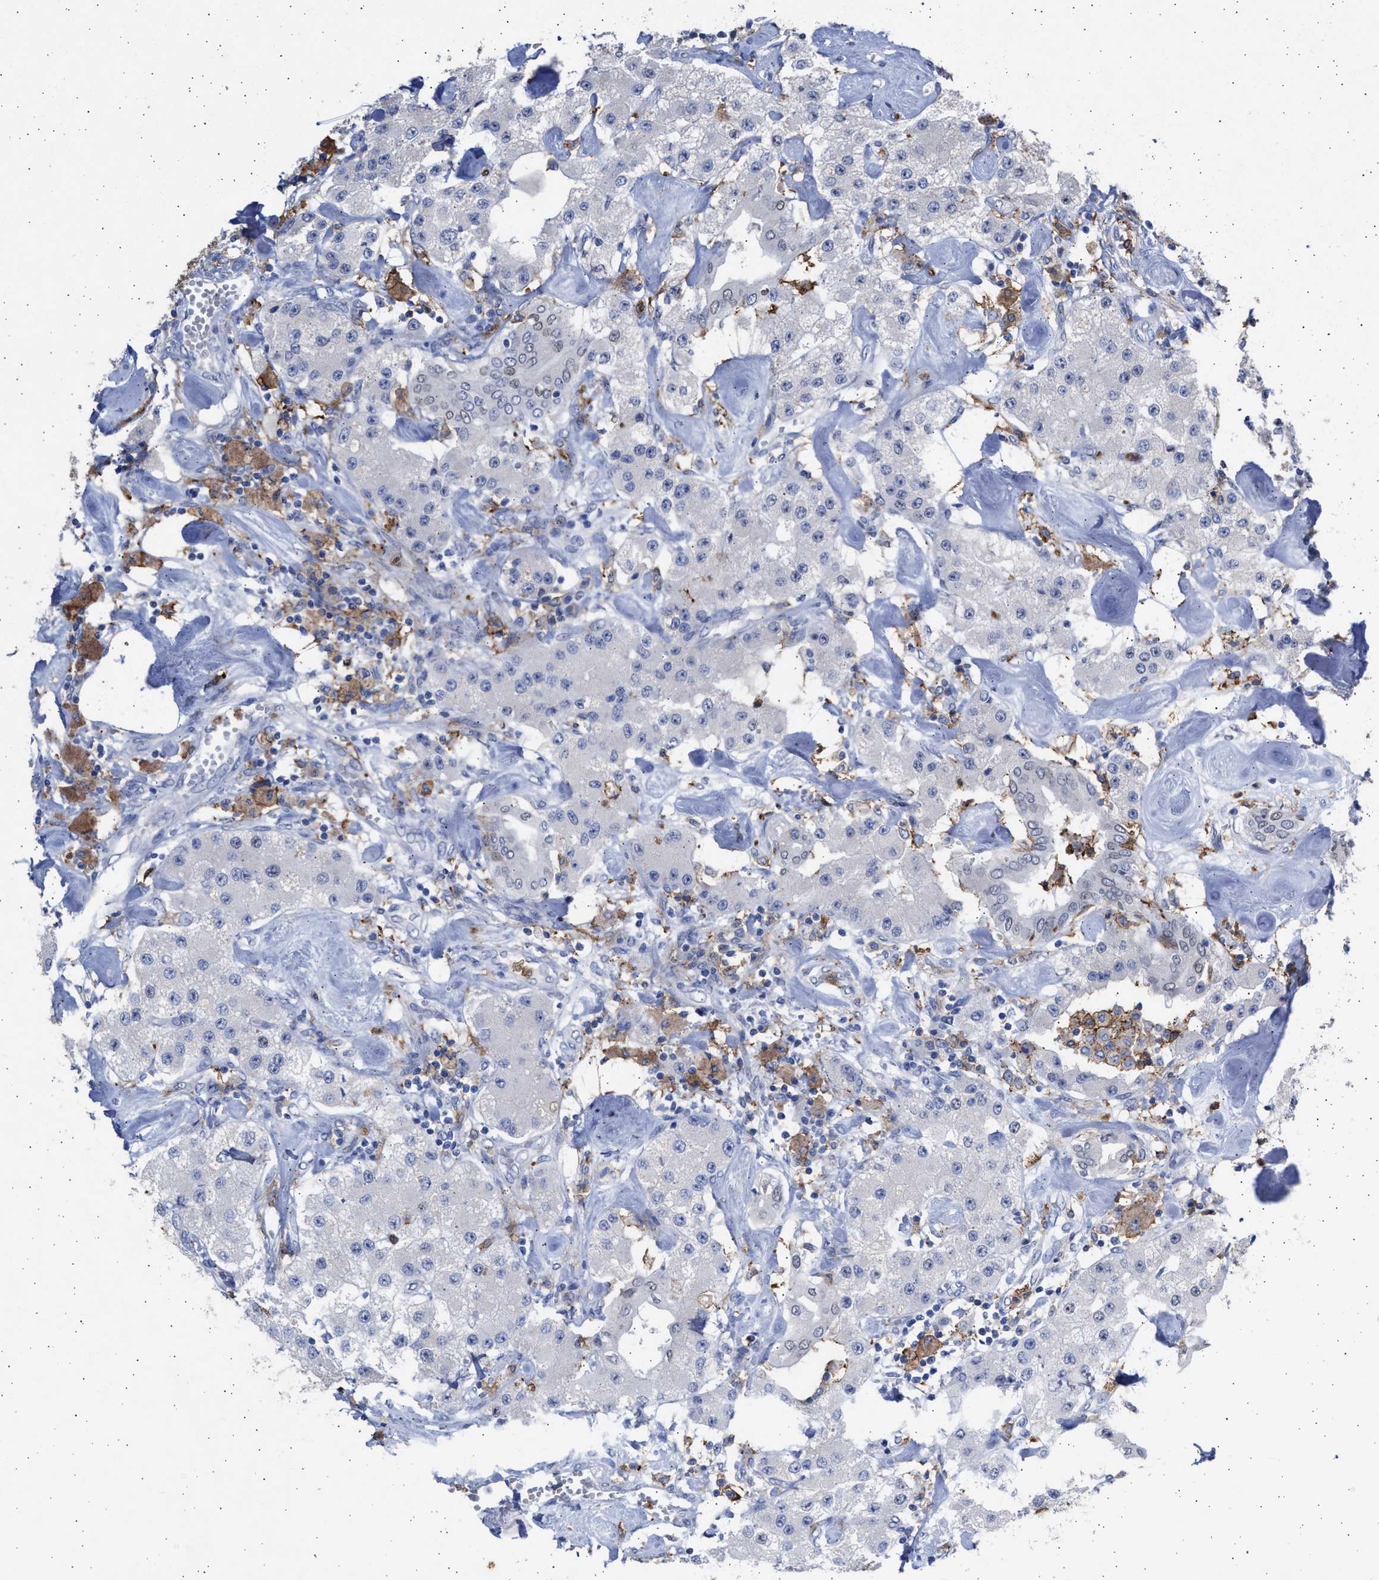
{"staining": {"intensity": "negative", "quantity": "none", "location": "none"}, "tissue": "carcinoid", "cell_type": "Tumor cells", "image_type": "cancer", "snomed": [{"axis": "morphology", "description": "Carcinoid, malignant, NOS"}, {"axis": "topography", "description": "Pancreas"}], "caption": "IHC micrograph of carcinoid stained for a protein (brown), which reveals no staining in tumor cells.", "gene": "FCER1A", "patient": {"sex": "male", "age": 41}}